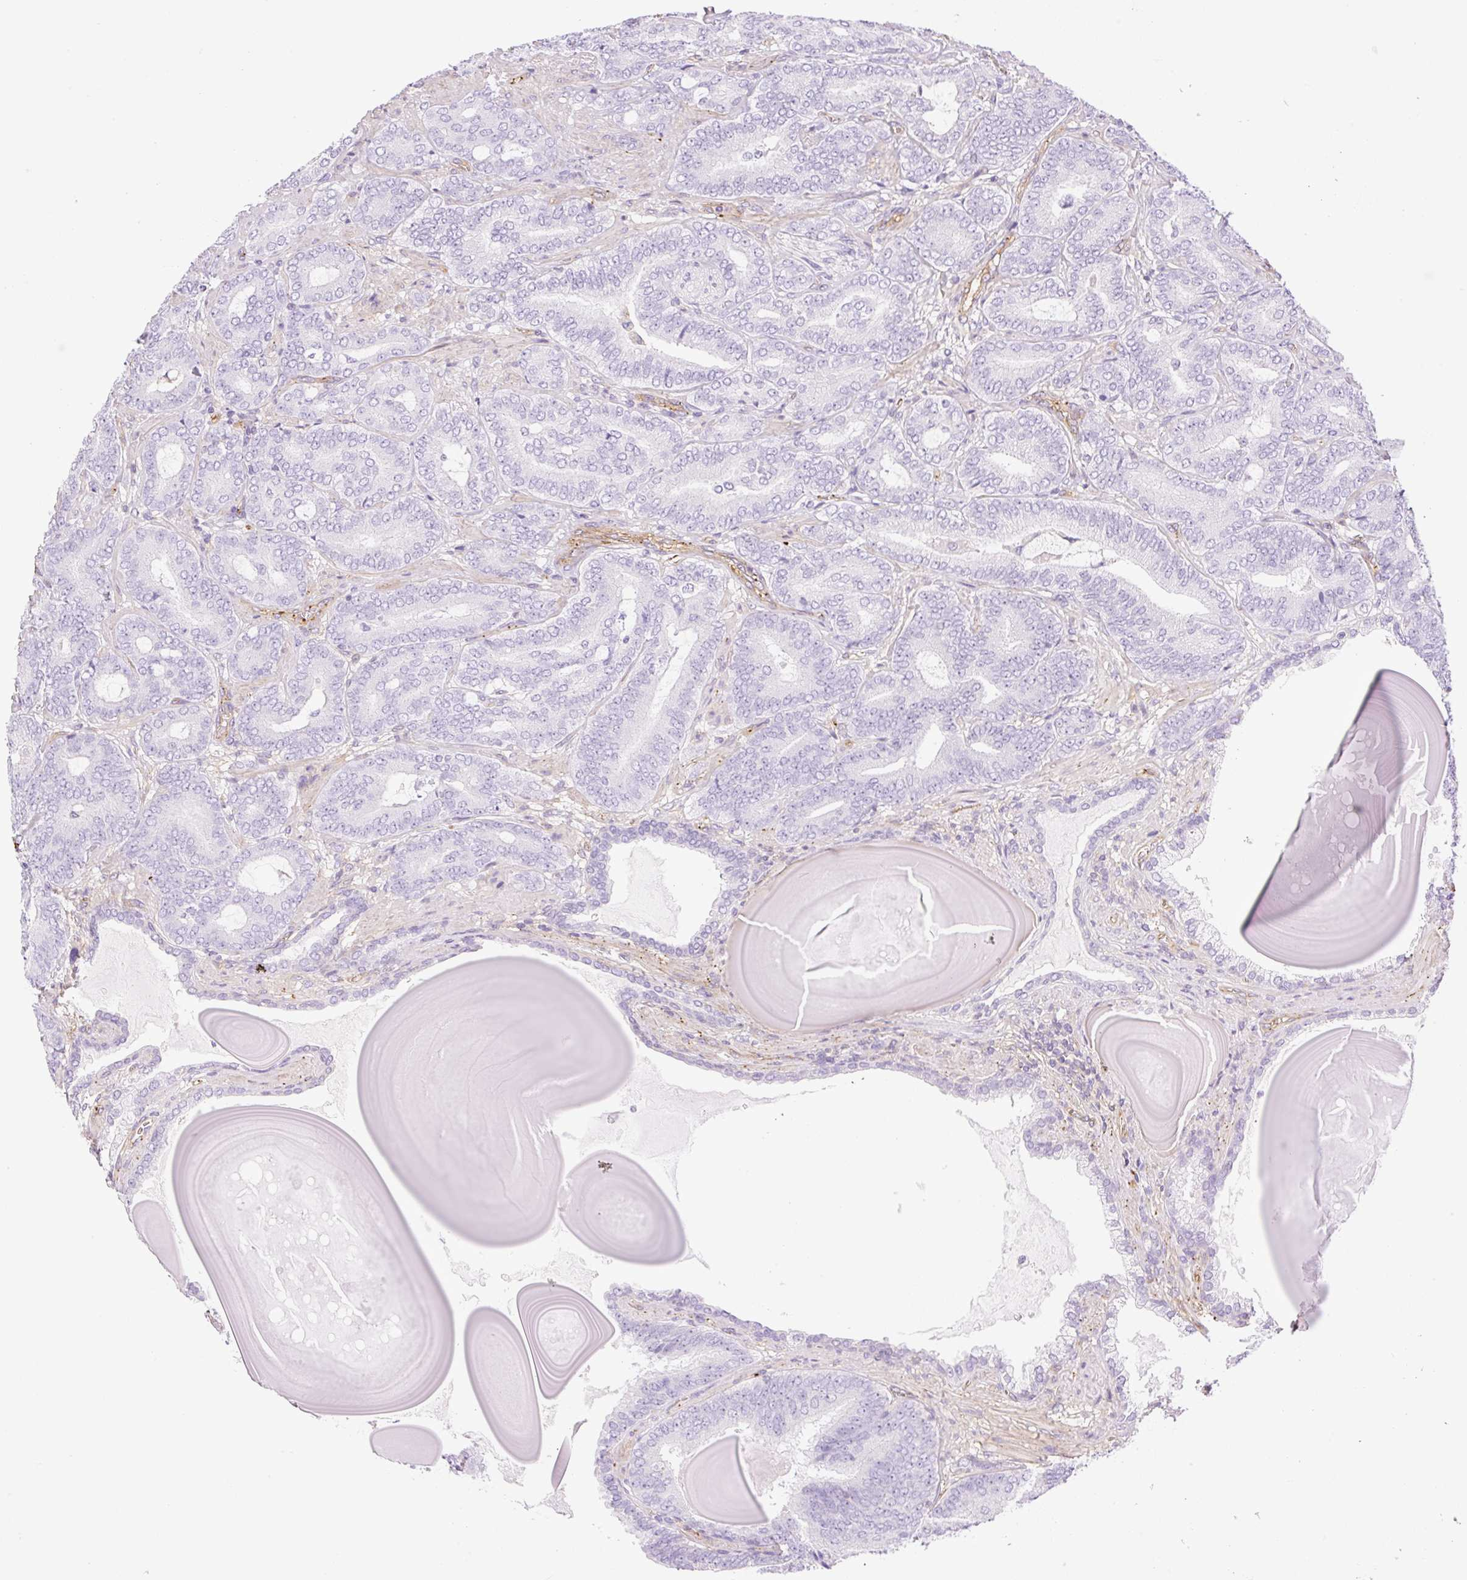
{"staining": {"intensity": "negative", "quantity": "none", "location": "none"}, "tissue": "prostate cancer", "cell_type": "Tumor cells", "image_type": "cancer", "snomed": [{"axis": "morphology", "description": "Adenocarcinoma, High grade"}, {"axis": "topography", "description": "Prostate"}], "caption": "DAB (3,3'-diaminobenzidine) immunohistochemical staining of human adenocarcinoma (high-grade) (prostate) exhibits no significant expression in tumor cells.", "gene": "EHD3", "patient": {"sex": "male", "age": 62}}